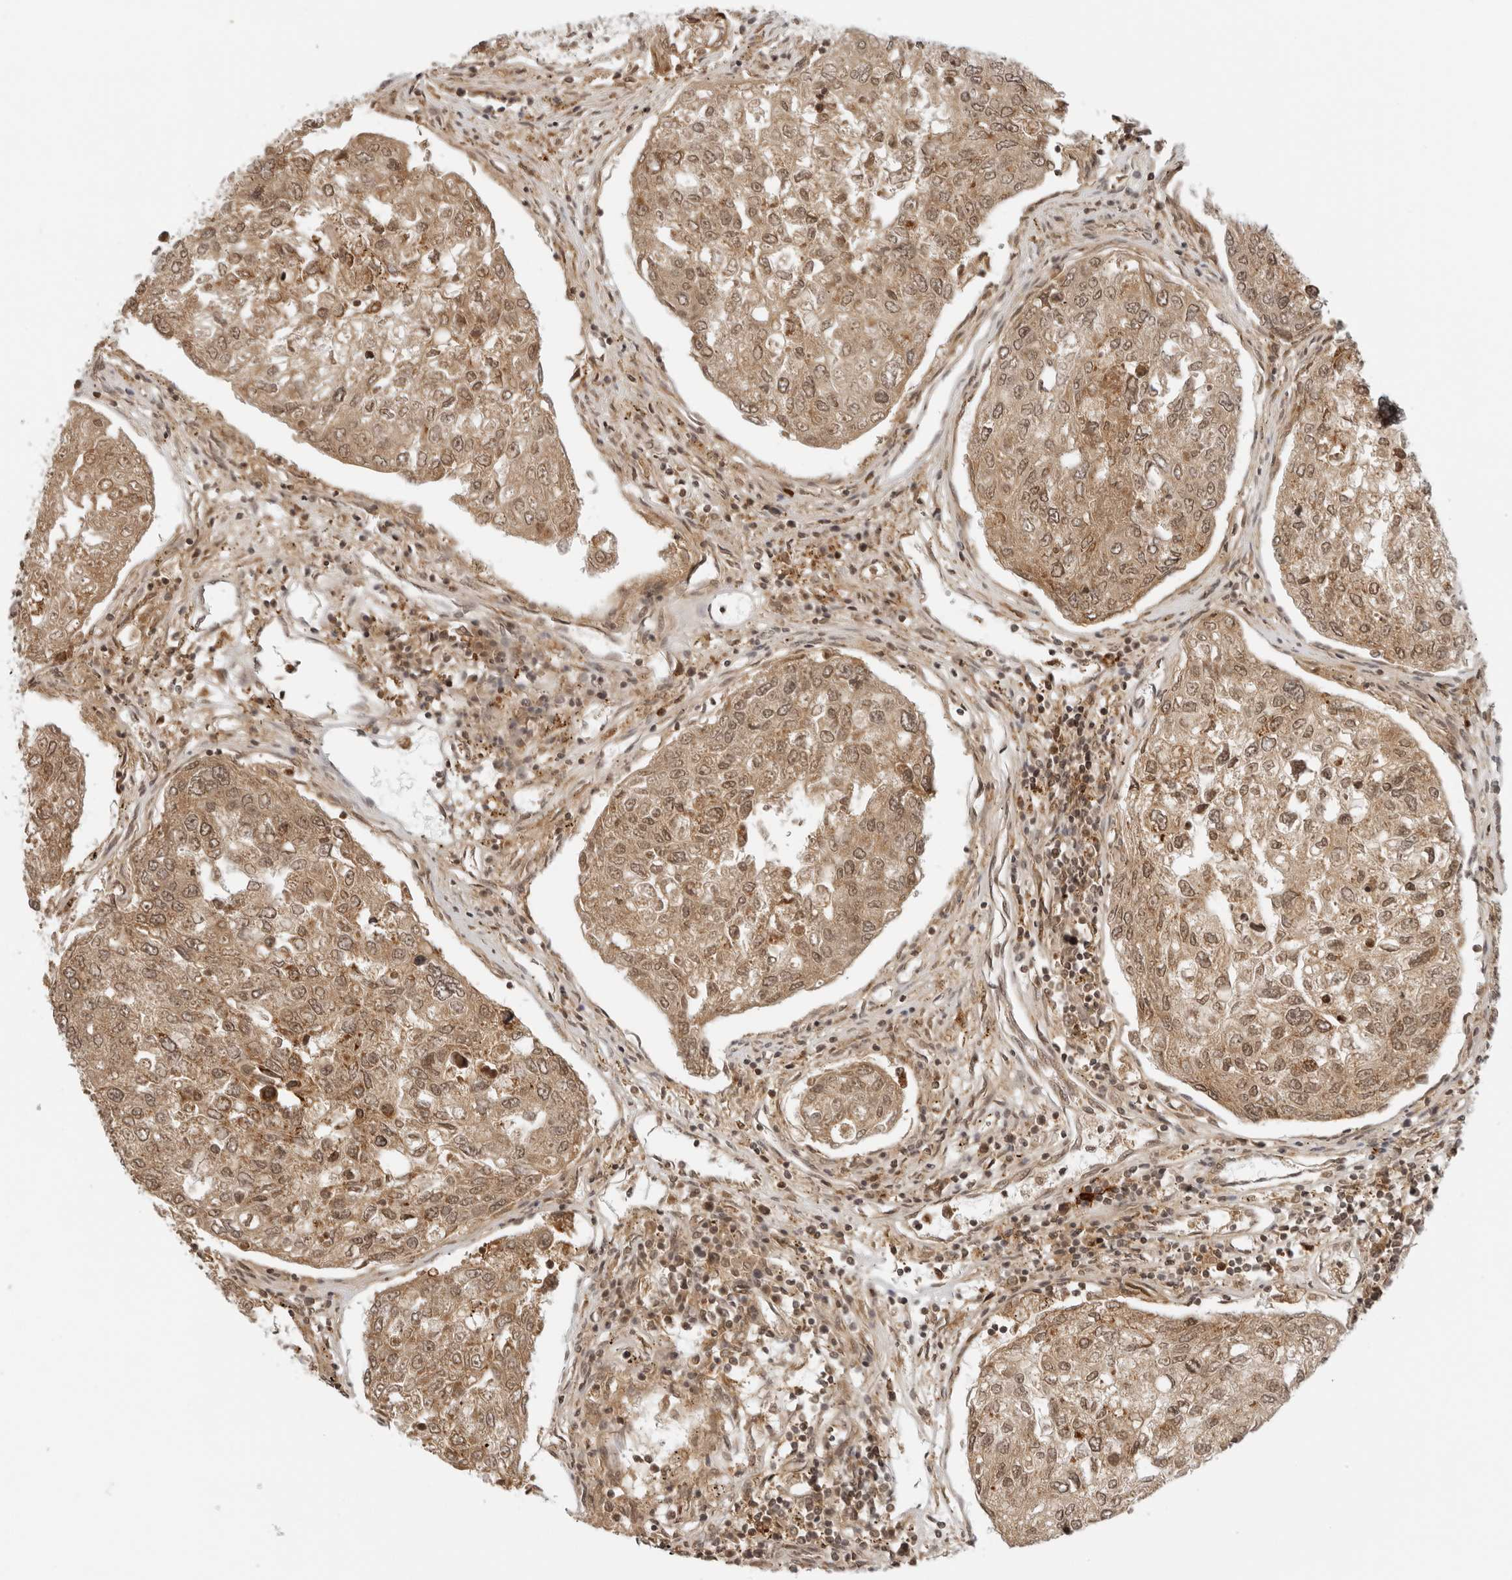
{"staining": {"intensity": "moderate", "quantity": ">75%", "location": "cytoplasmic/membranous,nuclear"}, "tissue": "urothelial cancer", "cell_type": "Tumor cells", "image_type": "cancer", "snomed": [{"axis": "morphology", "description": "Urothelial carcinoma, High grade"}, {"axis": "topography", "description": "Lymph node"}, {"axis": "topography", "description": "Urinary bladder"}], "caption": "Immunohistochemical staining of human urothelial cancer demonstrates moderate cytoplasmic/membranous and nuclear protein staining in about >75% of tumor cells. Using DAB (brown) and hematoxylin (blue) stains, captured at high magnification using brightfield microscopy.", "gene": "RC3H1", "patient": {"sex": "male", "age": 51}}